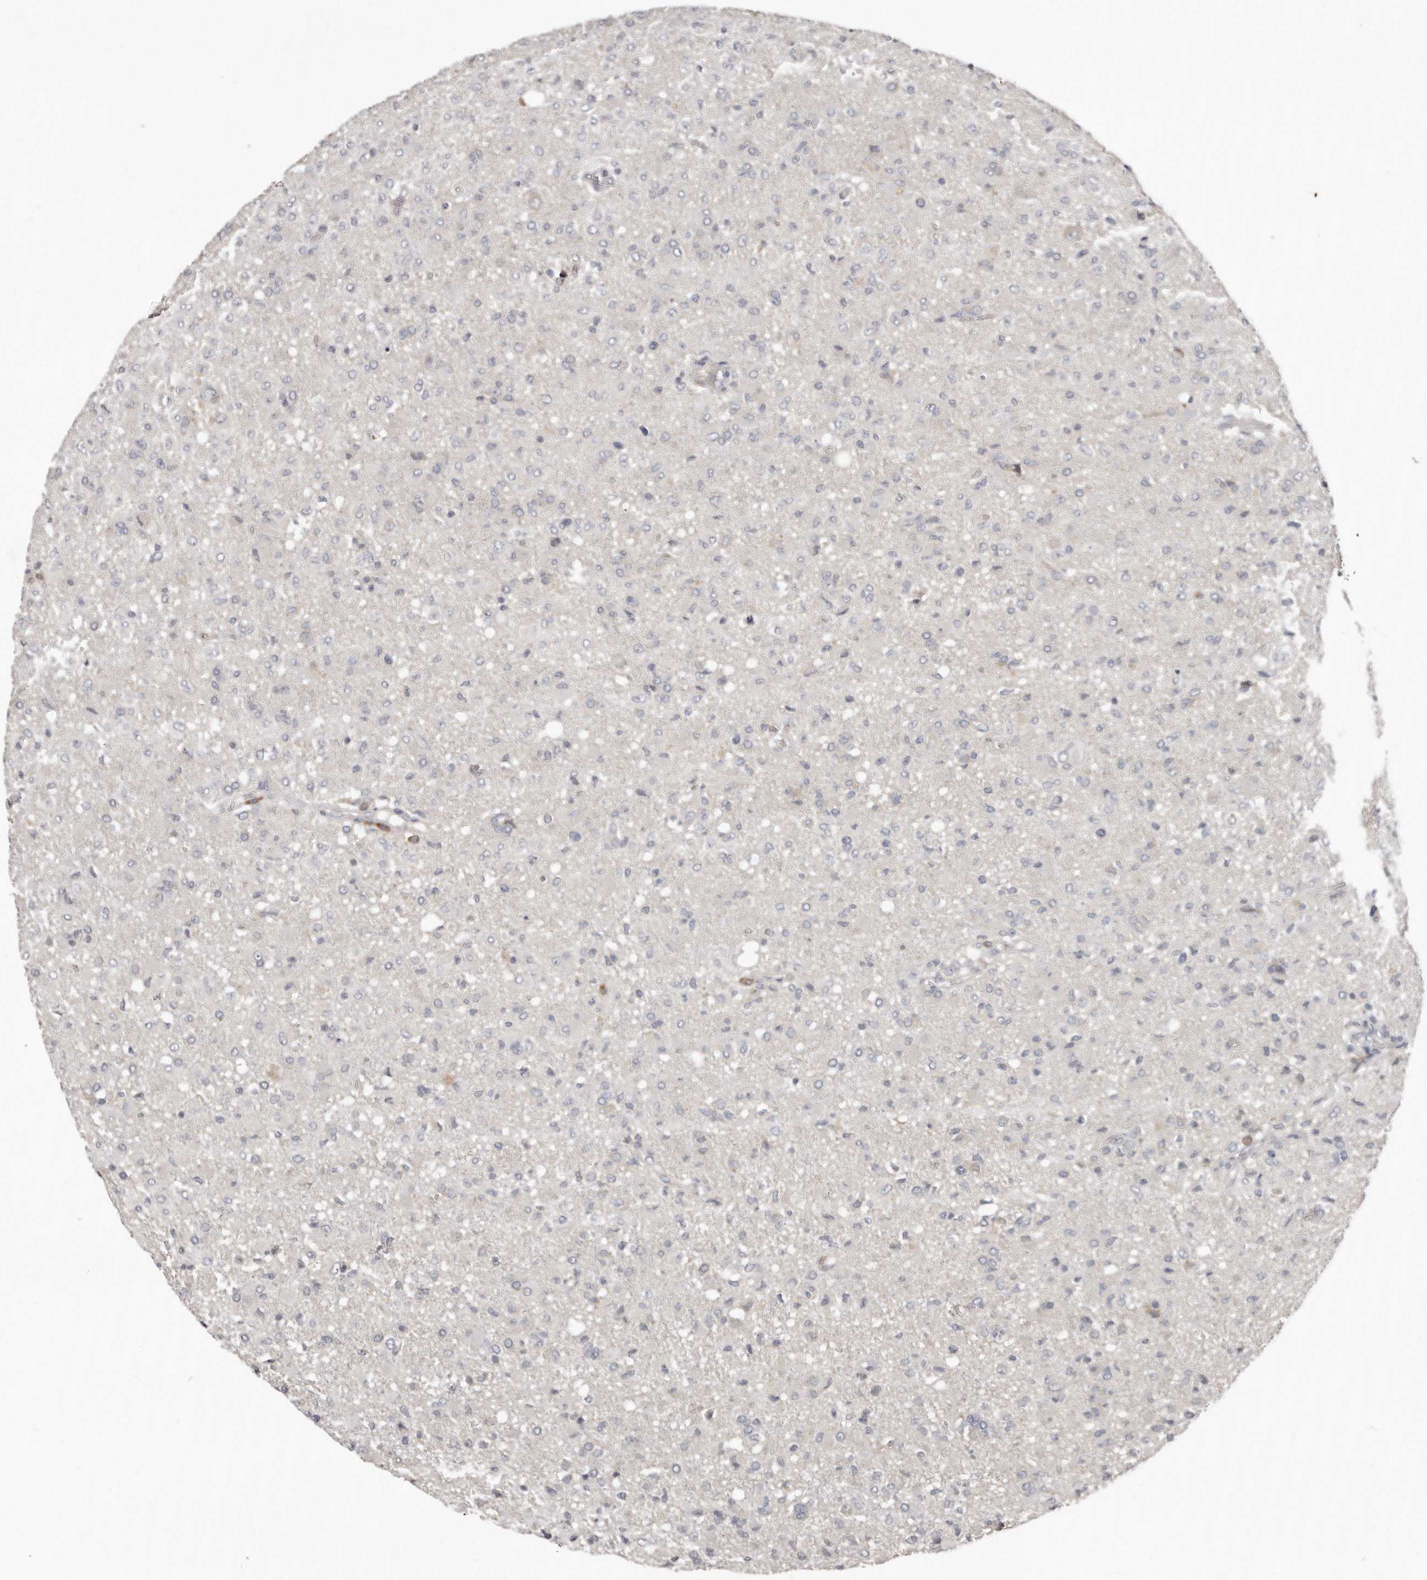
{"staining": {"intensity": "negative", "quantity": "none", "location": "none"}, "tissue": "glioma", "cell_type": "Tumor cells", "image_type": "cancer", "snomed": [{"axis": "morphology", "description": "Glioma, malignant, High grade"}, {"axis": "topography", "description": "Brain"}], "caption": "The histopathology image demonstrates no staining of tumor cells in glioma.", "gene": "AKNAD1", "patient": {"sex": "female", "age": 57}}